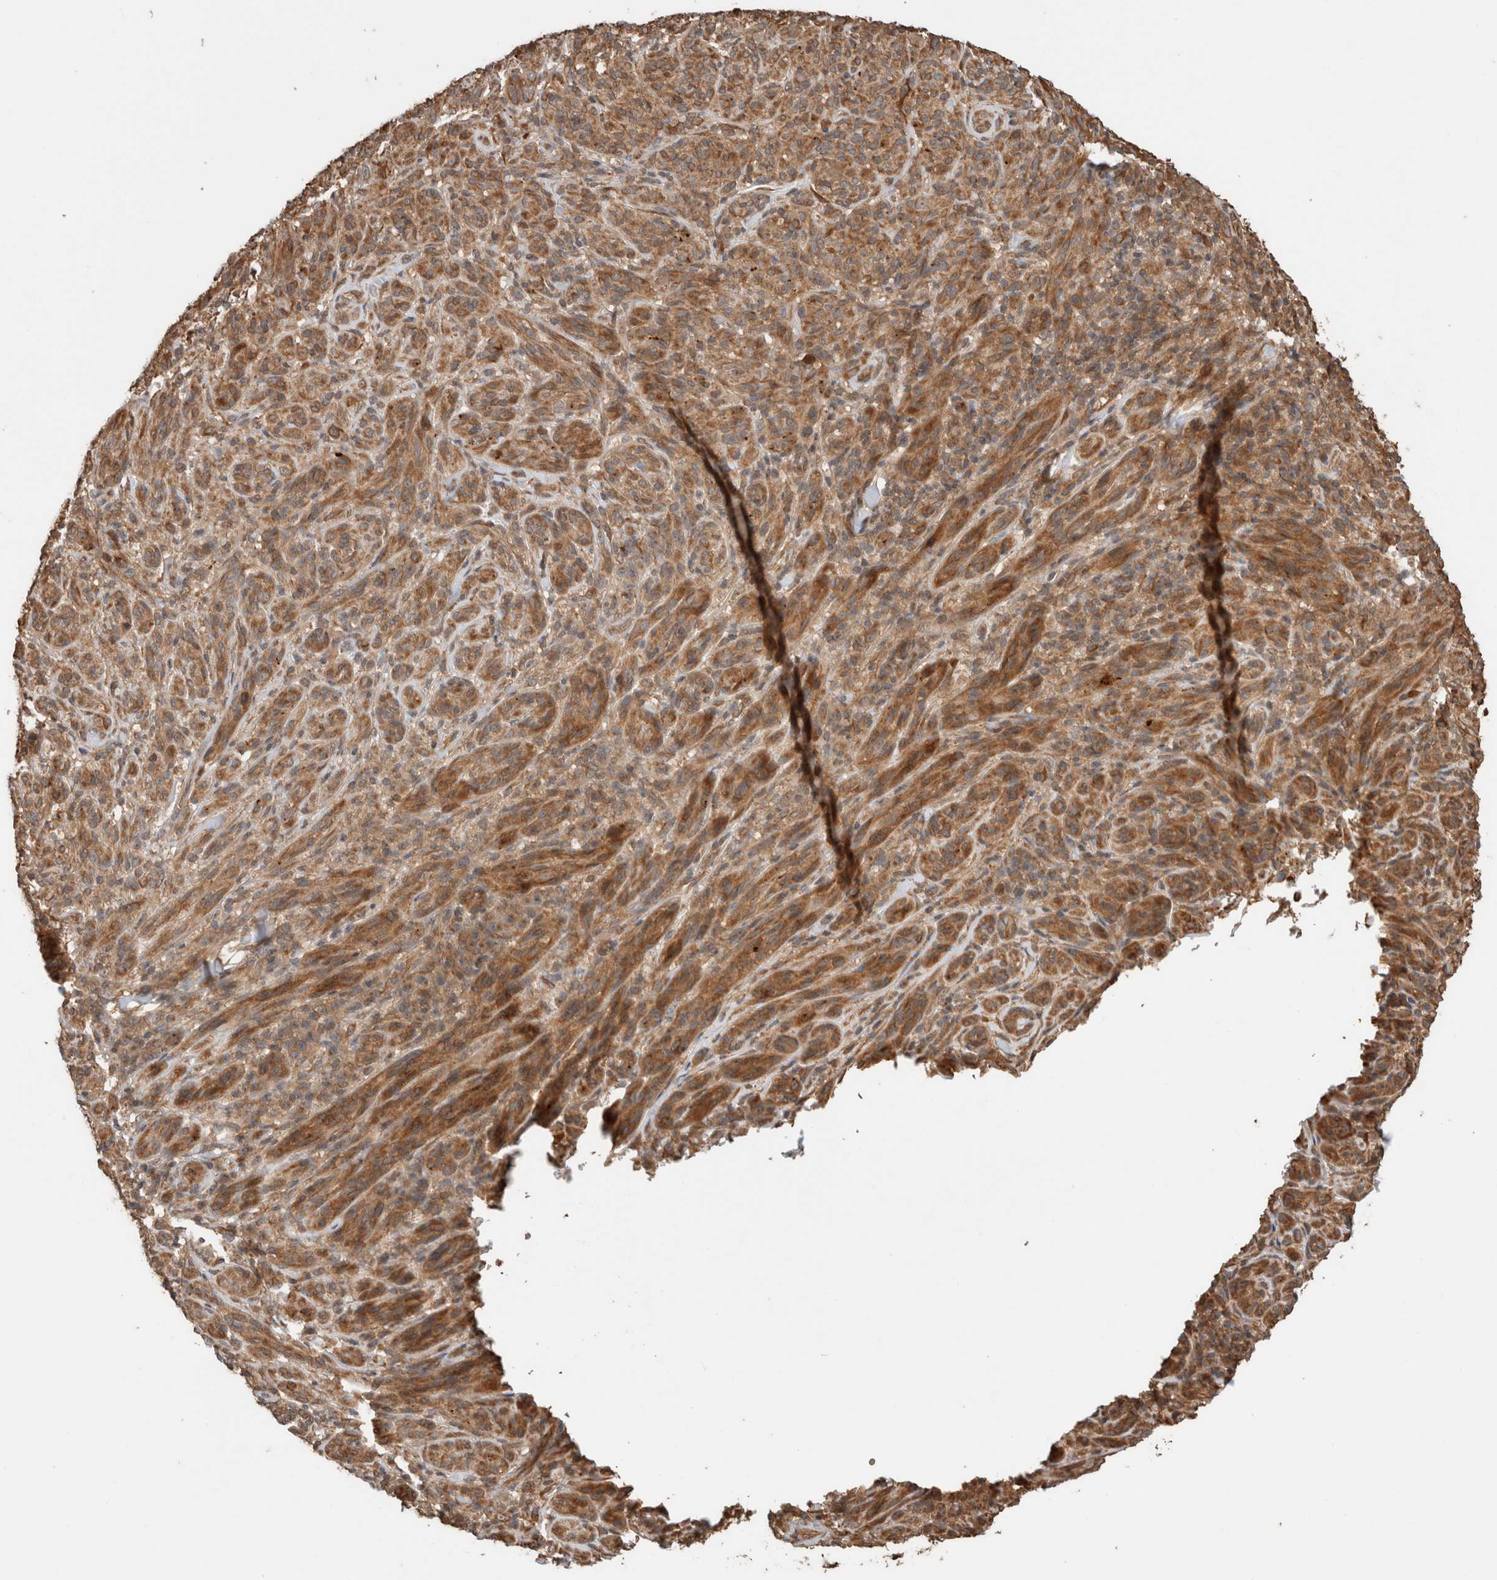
{"staining": {"intensity": "moderate", "quantity": ">75%", "location": "cytoplasmic/membranous"}, "tissue": "melanoma", "cell_type": "Tumor cells", "image_type": "cancer", "snomed": [{"axis": "morphology", "description": "Malignant melanoma, NOS"}, {"axis": "topography", "description": "Skin of head"}], "caption": "Protein analysis of malignant melanoma tissue reveals moderate cytoplasmic/membranous staining in approximately >75% of tumor cells.", "gene": "OTUD6B", "patient": {"sex": "male", "age": 96}}